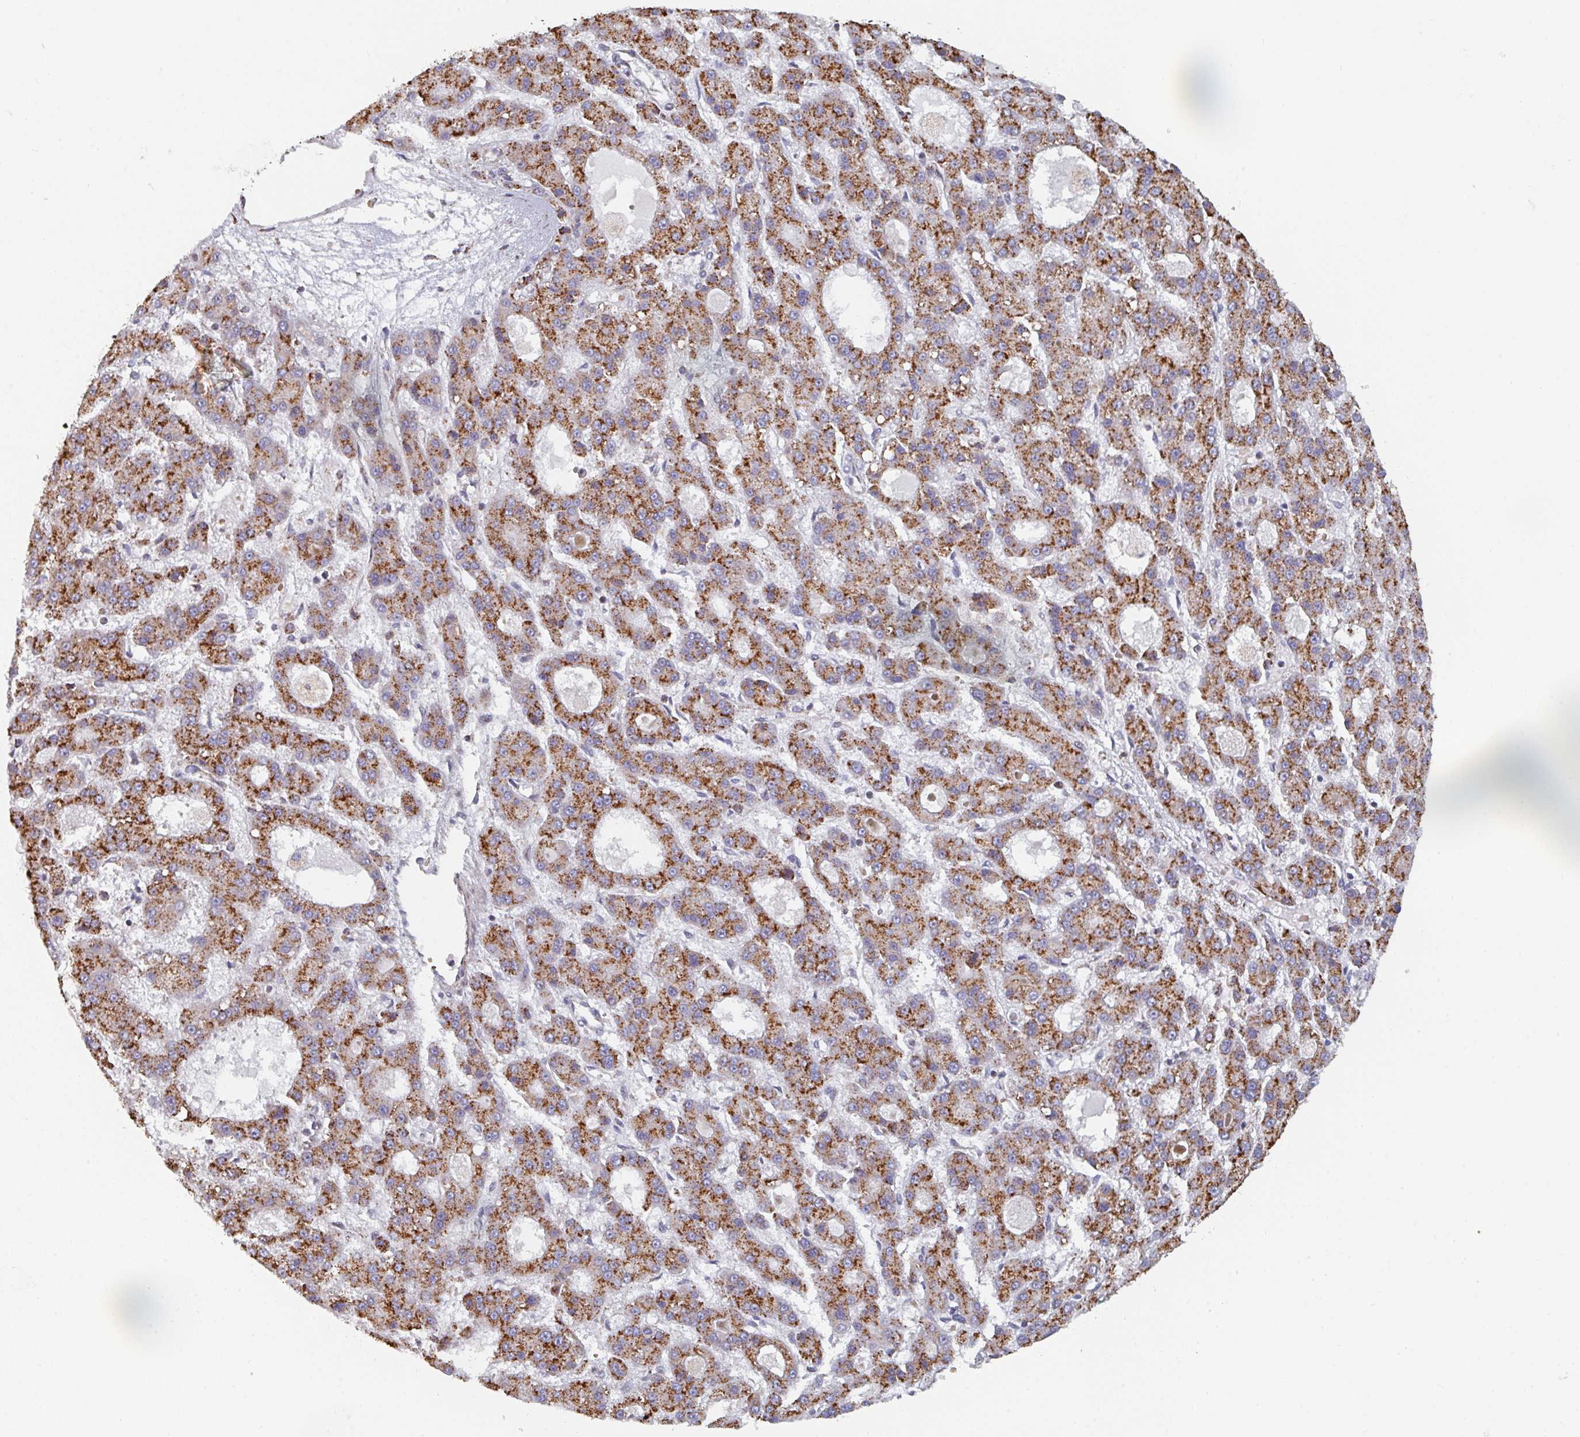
{"staining": {"intensity": "strong", "quantity": ">75%", "location": "cytoplasmic/membranous"}, "tissue": "liver cancer", "cell_type": "Tumor cells", "image_type": "cancer", "snomed": [{"axis": "morphology", "description": "Carcinoma, Hepatocellular, NOS"}, {"axis": "topography", "description": "Liver"}], "caption": "Liver hepatocellular carcinoma stained for a protein reveals strong cytoplasmic/membranous positivity in tumor cells.", "gene": "ZNF644", "patient": {"sex": "male", "age": 70}}